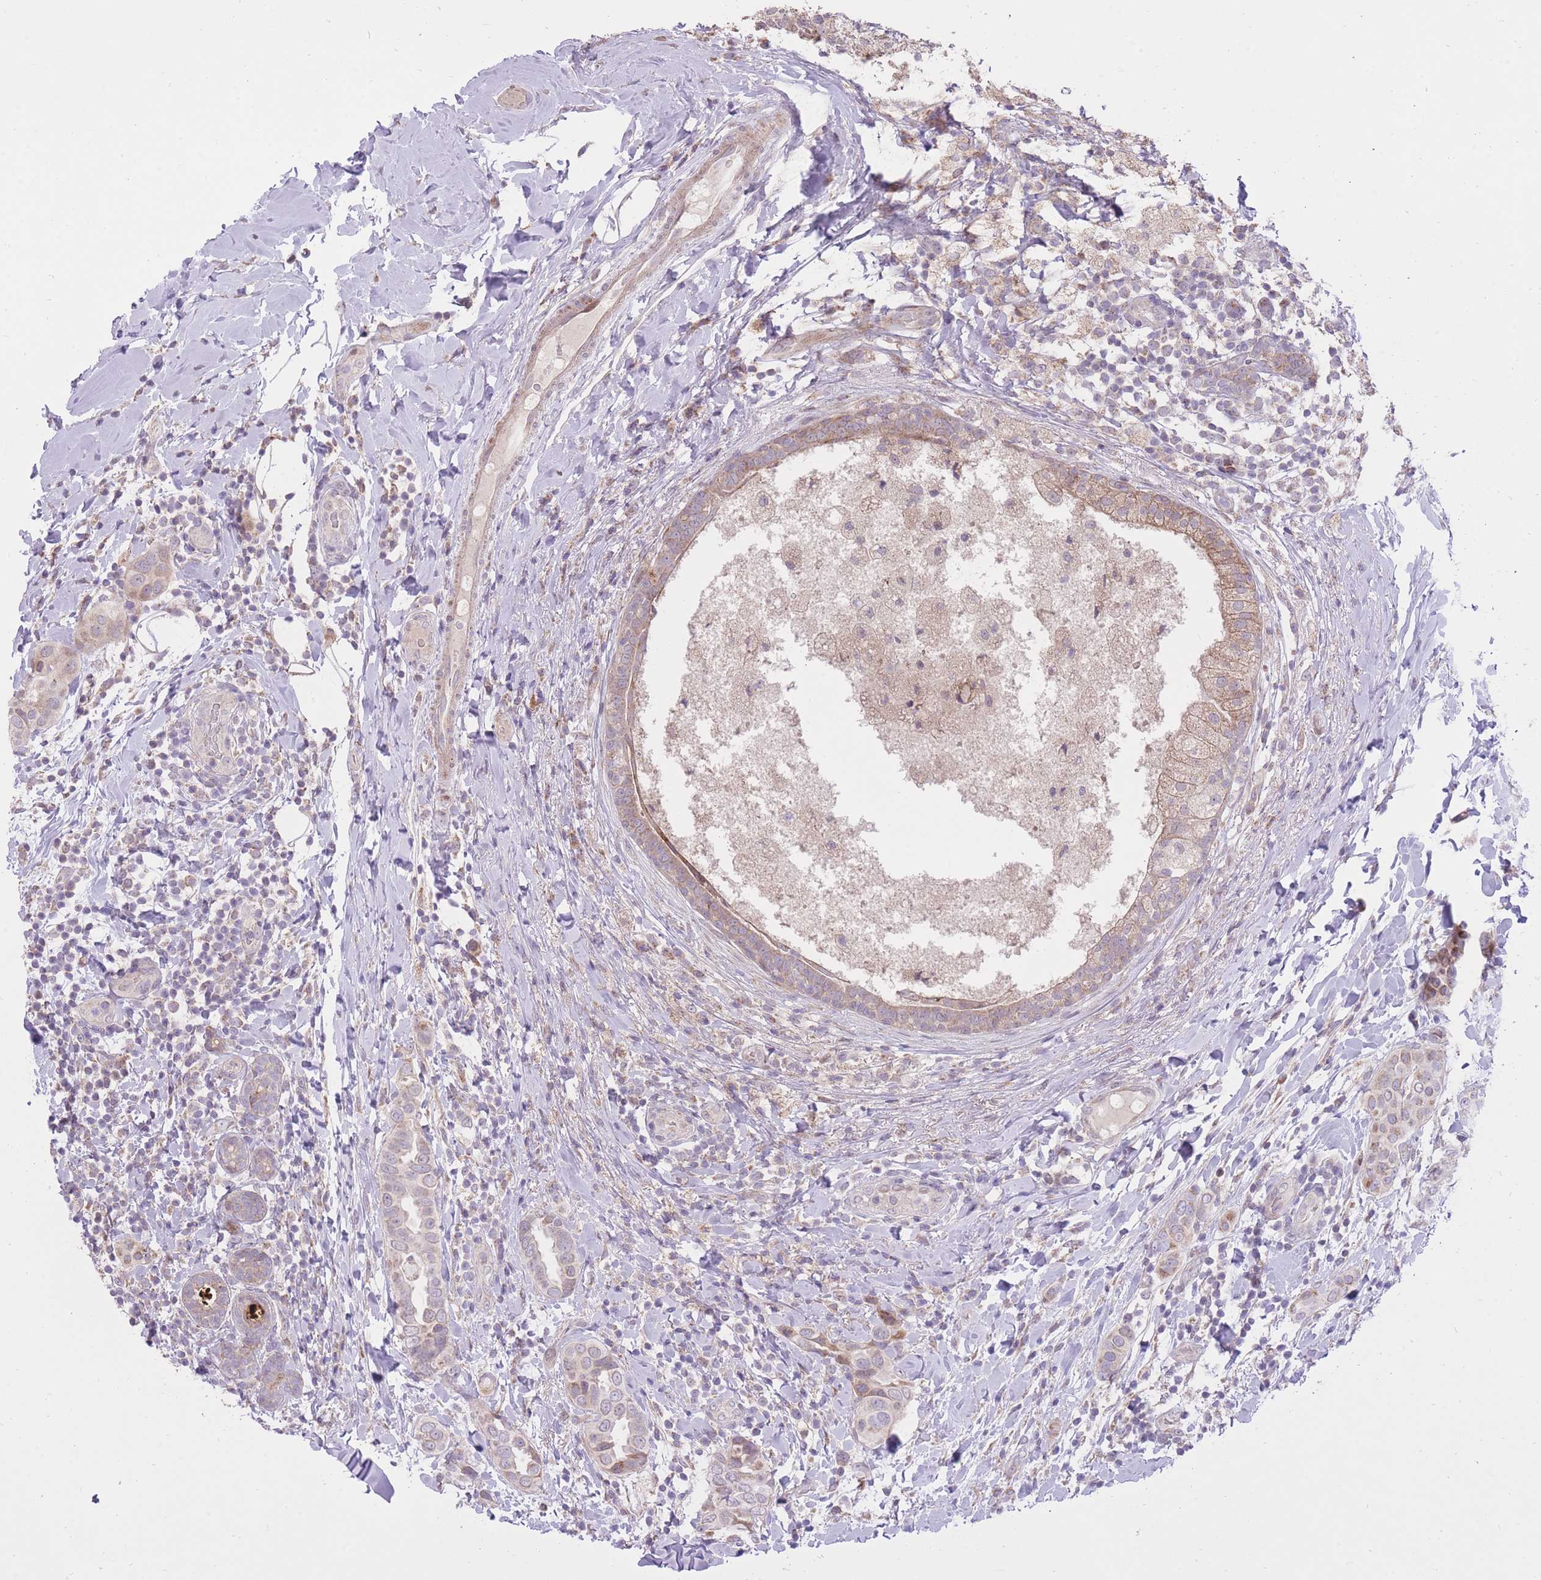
{"staining": {"intensity": "weak", "quantity": "<25%", "location": "cytoplasmic/membranous"}, "tissue": "breast cancer", "cell_type": "Tumor cells", "image_type": "cancer", "snomed": [{"axis": "morphology", "description": "Lobular carcinoma"}, {"axis": "topography", "description": "Breast"}], "caption": "There is no significant positivity in tumor cells of breast cancer (lobular carcinoma).", "gene": "SLC4A4", "patient": {"sex": "female", "age": 51}}